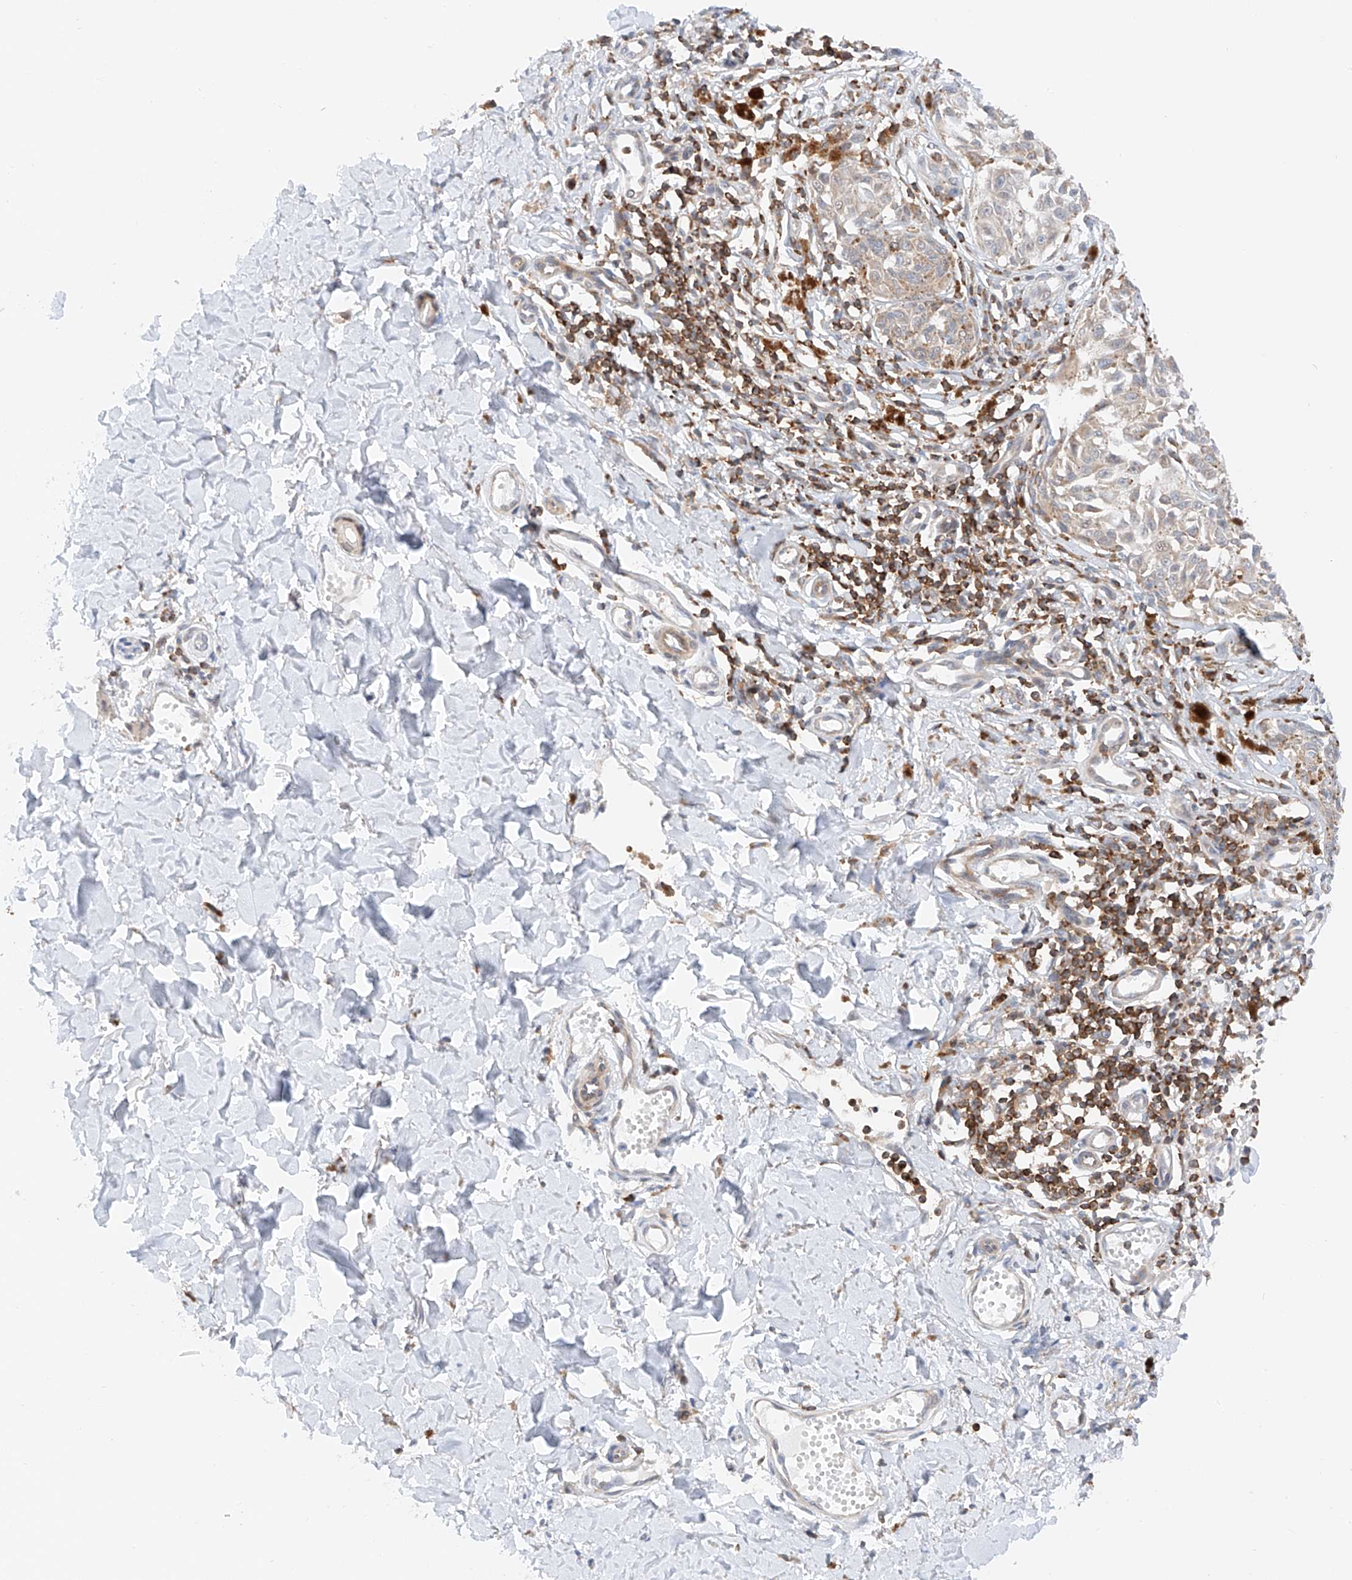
{"staining": {"intensity": "weak", "quantity": "<25%", "location": "cytoplasmic/membranous"}, "tissue": "melanoma", "cell_type": "Tumor cells", "image_type": "cancer", "snomed": [{"axis": "morphology", "description": "Malignant melanoma, NOS"}, {"axis": "topography", "description": "Skin"}], "caption": "A photomicrograph of malignant melanoma stained for a protein reveals no brown staining in tumor cells.", "gene": "MFN2", "patient": {"sex": "male", "age": 53}}